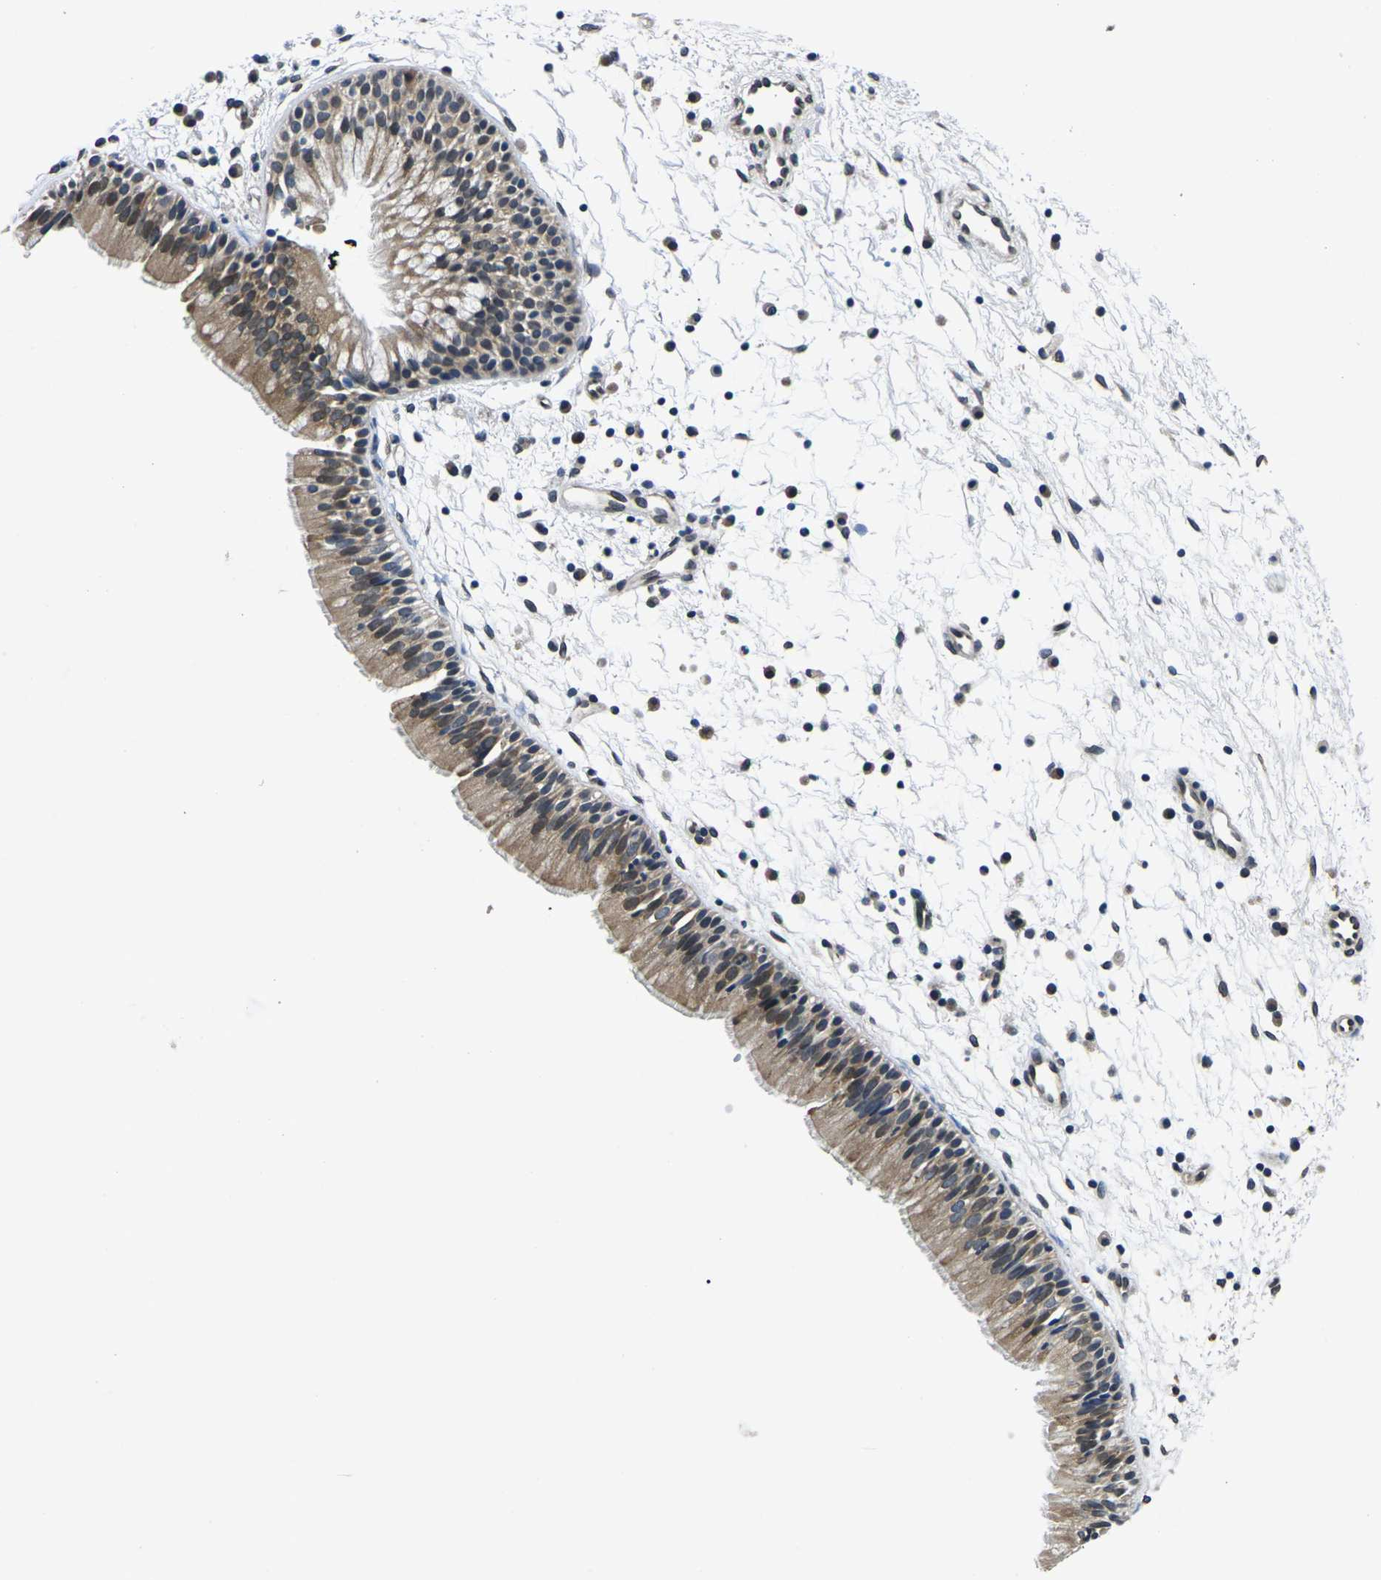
{"staining": {"intensity": "moderate", "quantity": "25%-75%", "location": "cytoplasmic/membranous,nuclear"}, "tissue": "nasopharynx", "cell_type": "Respiratory epithelial cells", "image_type": "normal", "snomed": [{"axis": "morphology", "description": "Normal tissue, NOS"}, {"axis": "topography", "description": "Nasopharynx"}], "caption": "A micrograph of human nasopharynx stained for a protein exhibits moderate cytoplasmic/membranous,nuclear brown staining in respiratory epithelial cells.", "gene": "SNX10", "patient": {"sex": "male", "age": 21}}